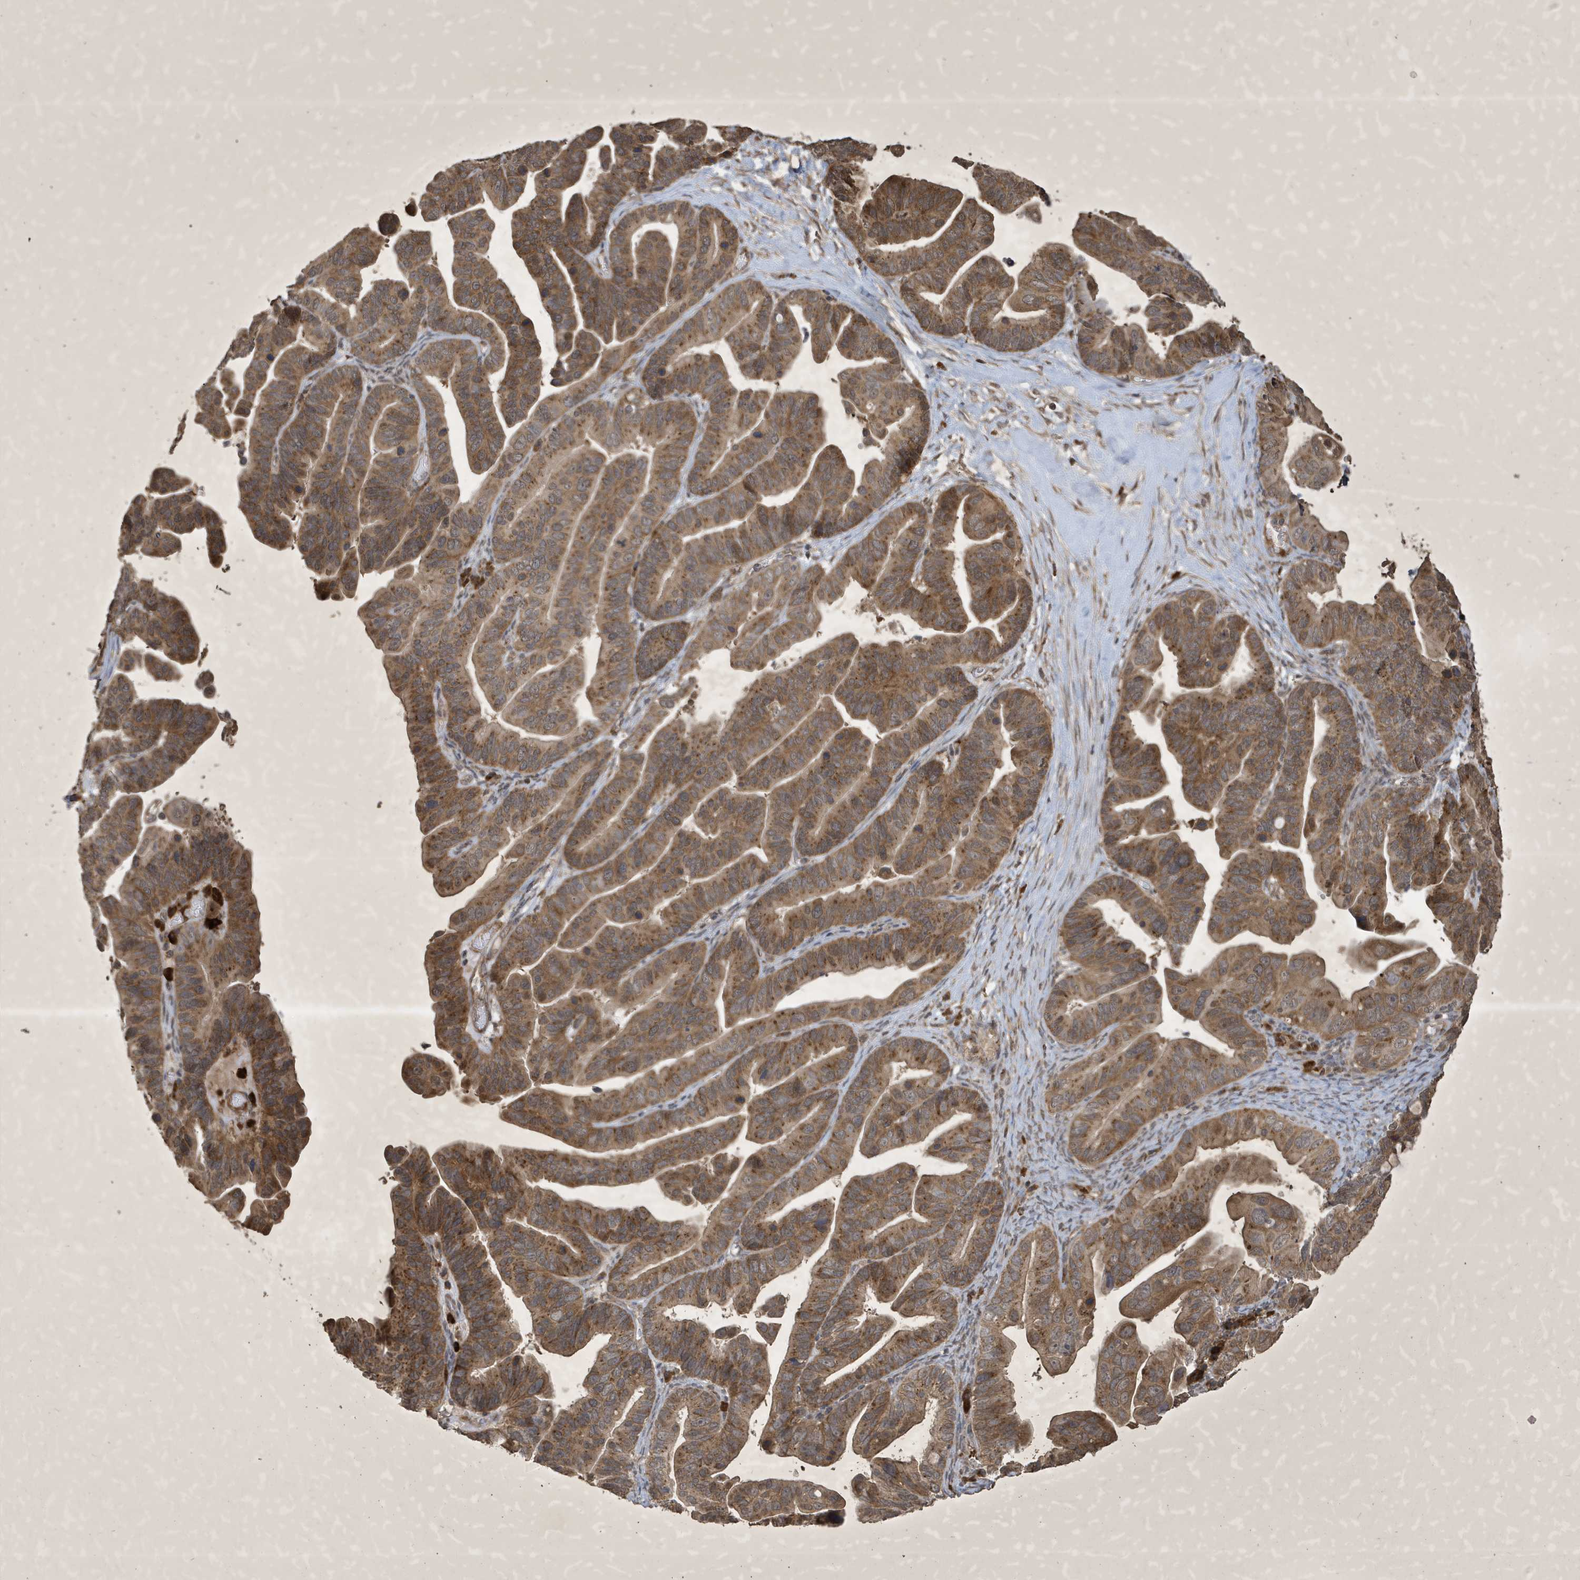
{"staining": {"intensity": "moderate", "quantity": ">75%", "location": "cytoplasmic/membranous"}, "tissue": "ovarian cancer", "cell_type": "Tumor cells", "image_type": "cancer", "snomed": [{"axis": "morphology", "description": "Cystadenocarcinoma, serous, NOS"}, {"axis": "topography", "description": "Ovary"}], "caption": "Approximately >75% of tumor cells in ovarian cancer (serous cystadenocarcinoma) exhibit moderate cytoplasmic/membranous protein positivity as visualized by brown immunohistochemical staining.", "gene": "STX10", "patient": {"sex": "female", "age": 56}}